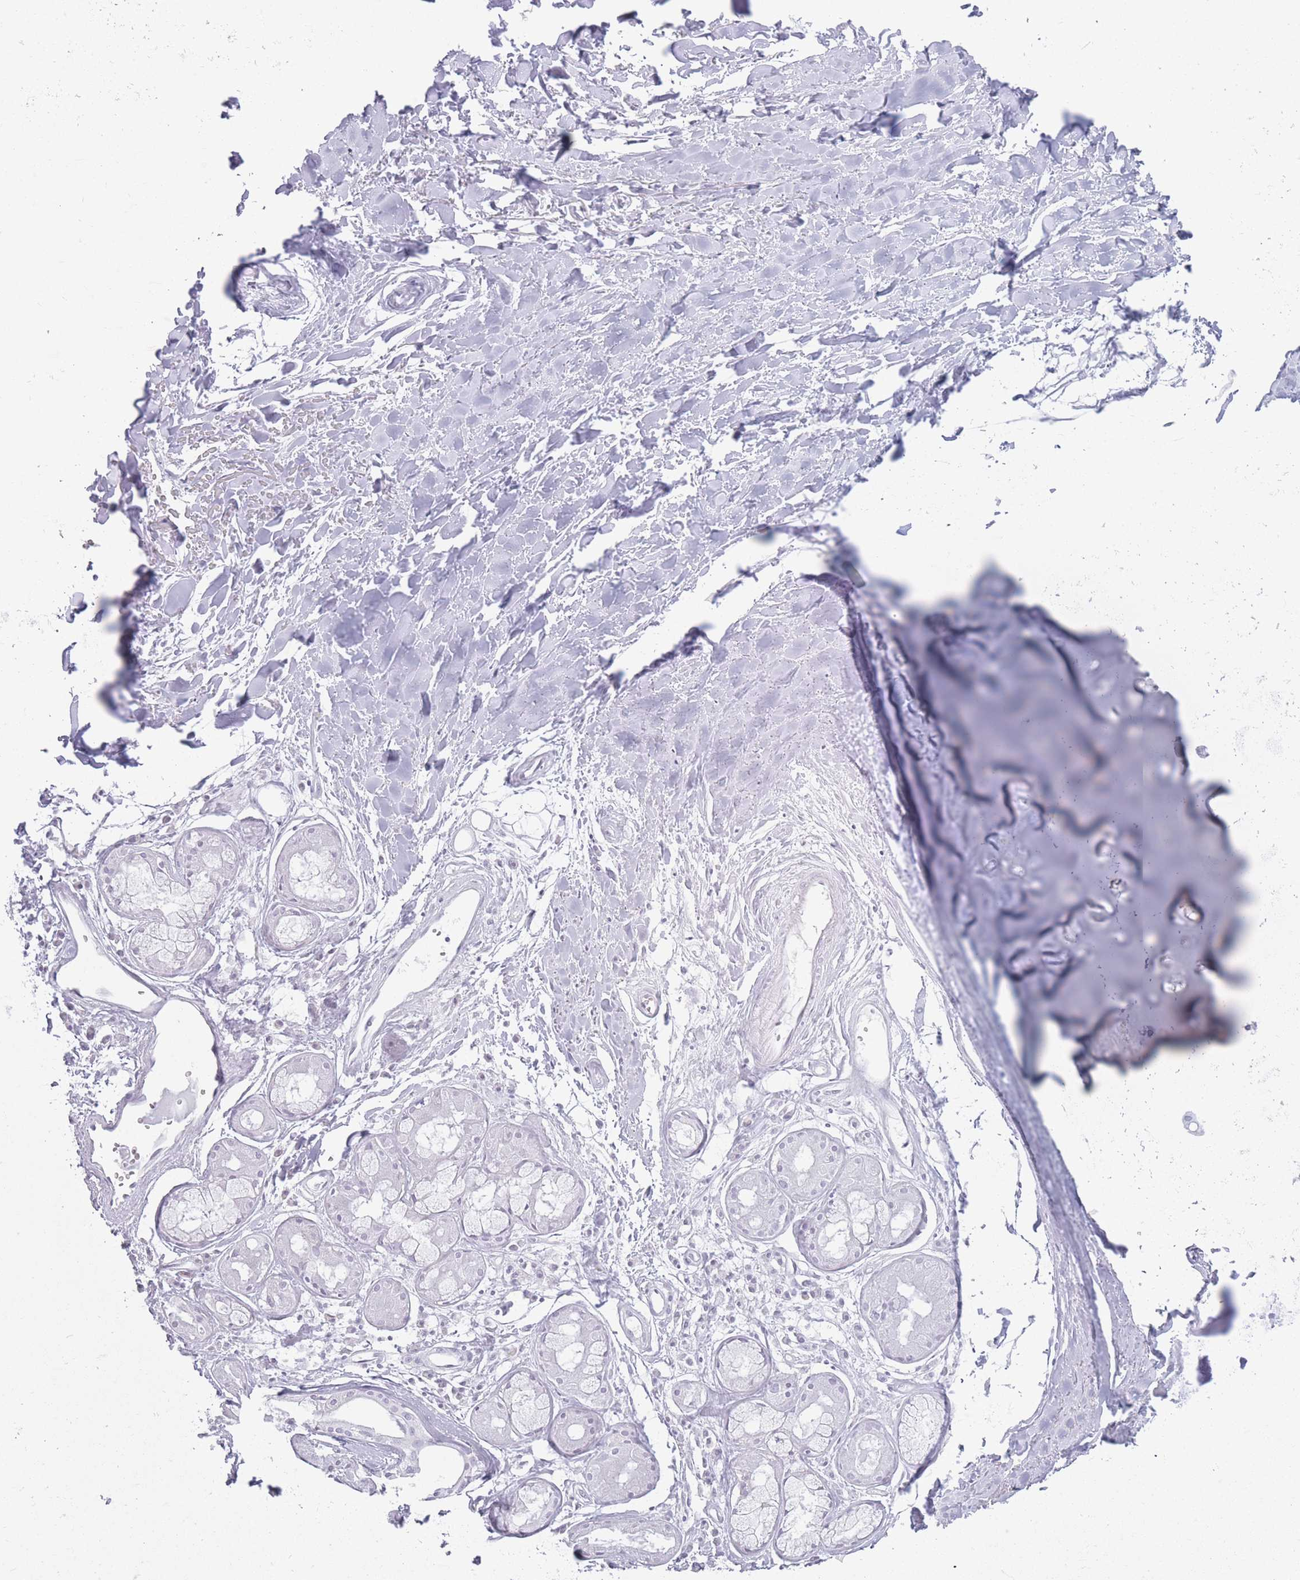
{"staining": {"intensity": "negative", "quantity": "none", "location": "none"}, "tissue": "adipose tissue", "cell_type": "Adipocytes", "image_type": "normal", "snomed": [{"axis": "morphology", "description": "Normal tissue, NOS"}, {"axis": "topography", "description": "Cartilage tissue"}], "caption": "DAB (3,3'-diaminobenzidine) immunohistochemical staining of benign human adipose tissue demonstrates no significant positivity in adipocytes.", "gene": "OR7C1", "patient": {"sex": "male", "age": 57}}